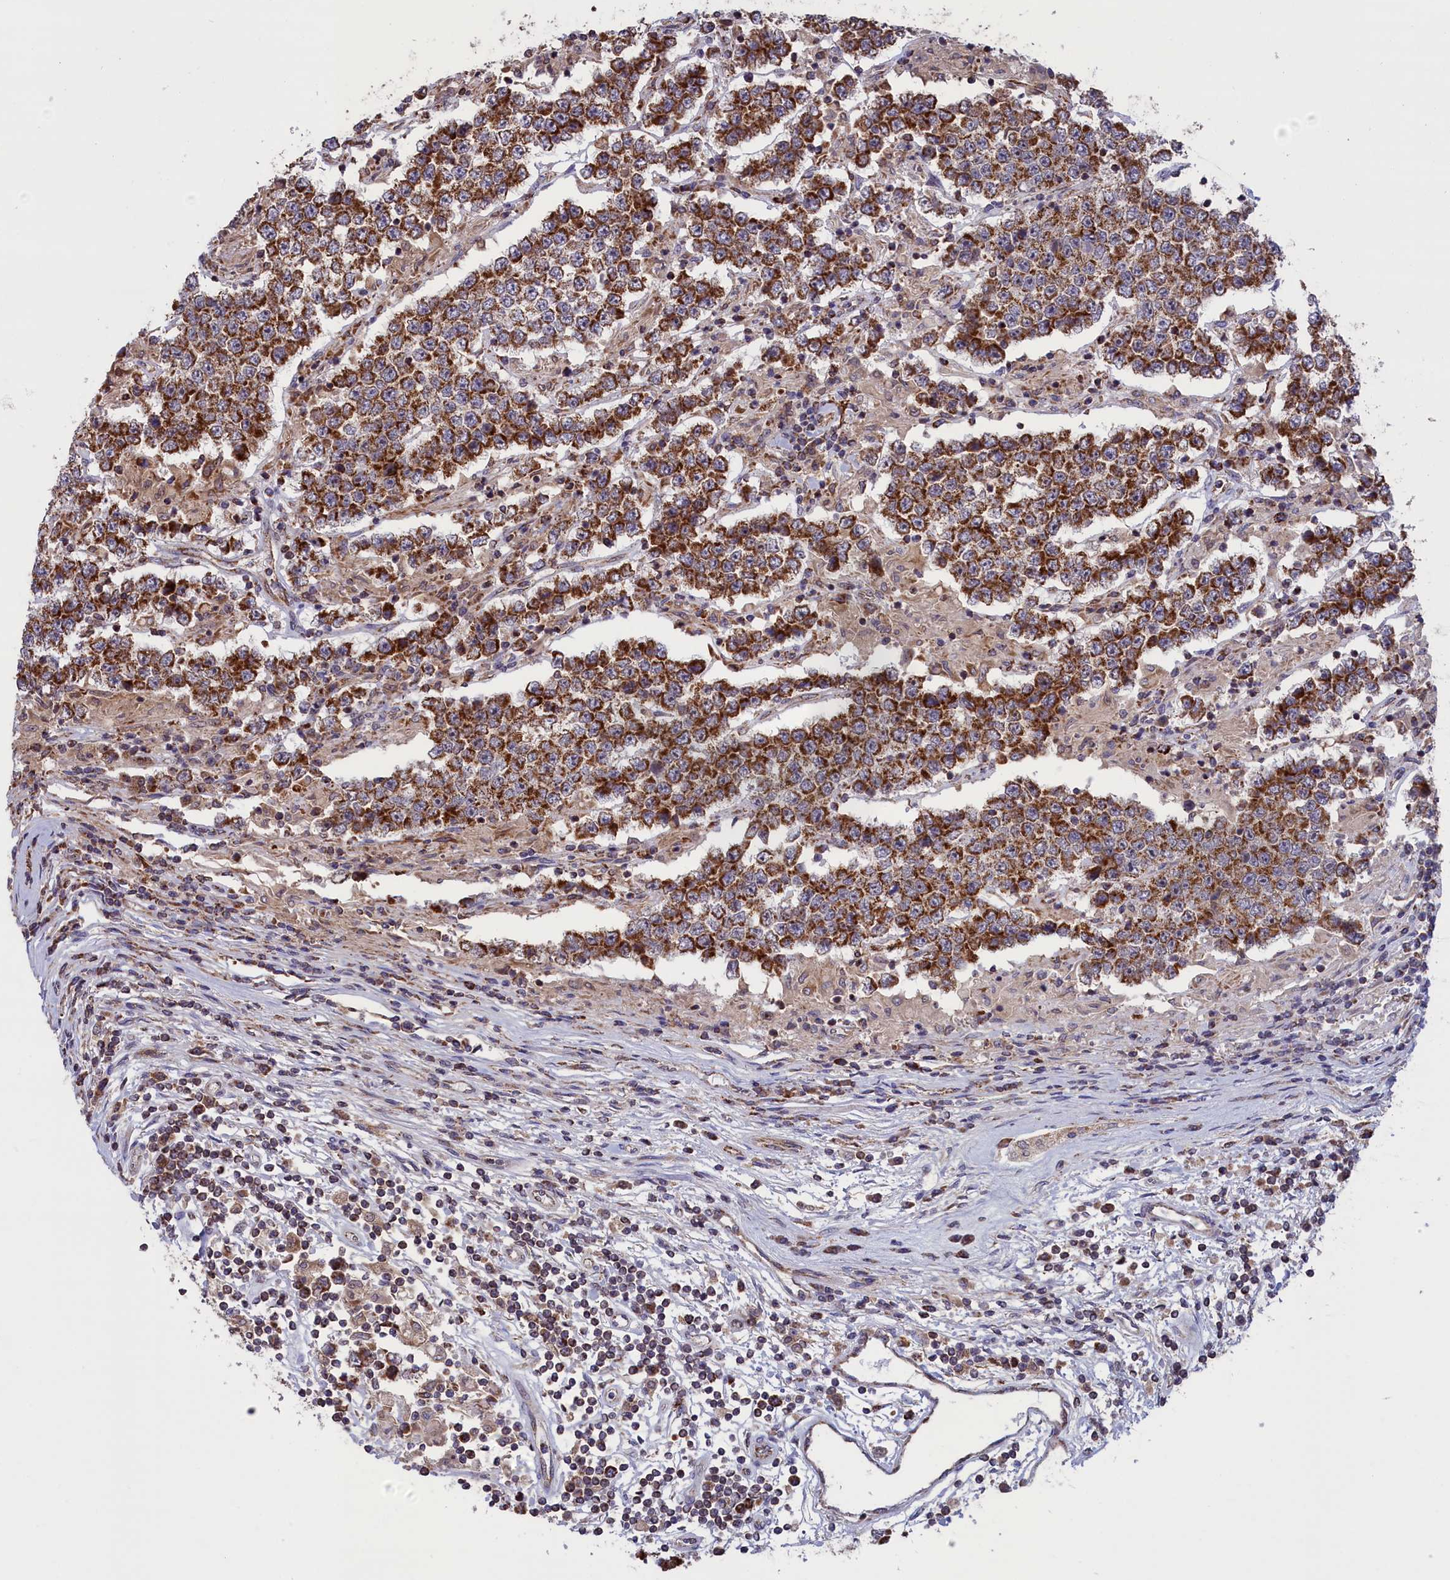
{"staining": {"intensity": "moderate", "quantity": ">75%", "location": "cytoplasmic/membranous"}, "tissue": "testis cancer", "cell_type": "Tumor cells", "image_type": "cancer", "snomed": [{"axis": "morphology", "description": "Normal tissue, NOS"}, {"axis": "morphology", "description": "Urothelial carcinoma, High grade"}, {"axis": "morphology", "description": "Seminoma, NOS"}, {"axis": "morphology", "description": "Carcinoma, Embryonal, NOS"}, {"axis": "topography", "description": "Urinary bladder"}, {"axis": "topography", "description": "Testis"}], "caption": "Brown immunohistochemical staining in testis cancer (embryonal carcinoma) displays moderate cytoplasmic/membranous expression in approximately >75% of tumor cells. The protein is stained brown, and the nuclei are stained in blue (DAB (3,3'-diaminobenzidine) IHC with brightfield microscopy, high magnification).", "gene": "TIMM44", "patient": {"sex": "male", "age": 41}}